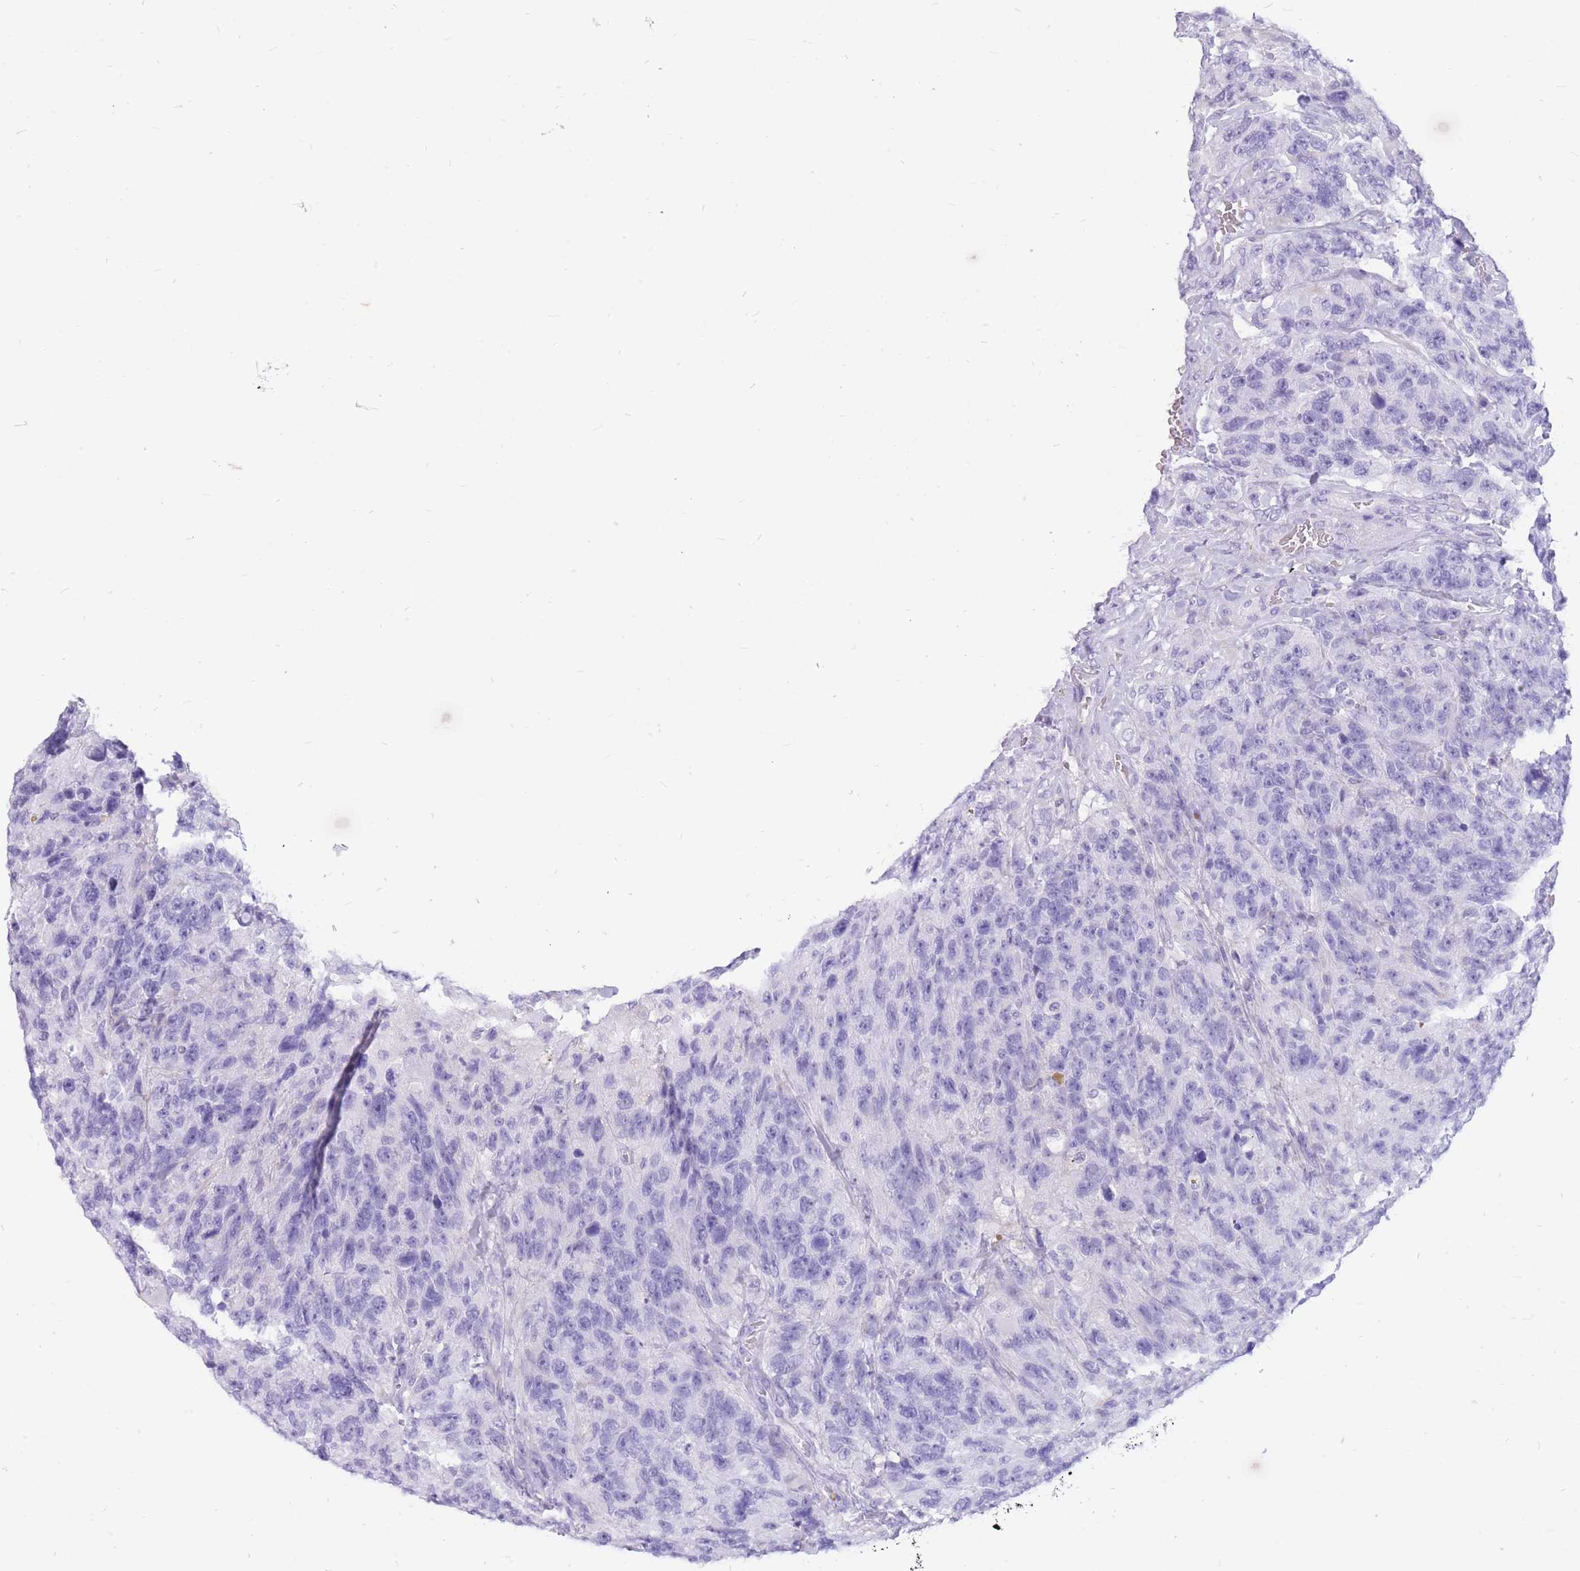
{"staining": {"intensity": "negative", "quantity": "none", "location": "none"}, "tissue": "glioma", "cell_type": "Tumor cells", "image_type": "cancer", "snomed": [{"axis": "morphology", "description": "Glioma, malignant, High grade"}, {"axis": "topography", "description": "Brain"}], "caption": "The image shows no significant staining in tumor cells of malignant glioma (high-grade). The staining is performed using DAB (3,3'-diaminobenzidine) brown chromogen with nuclei counter-stained in using hematoxylin.", "gene": "ZFP37", "patient": {"sex": "male", "age": 69}}